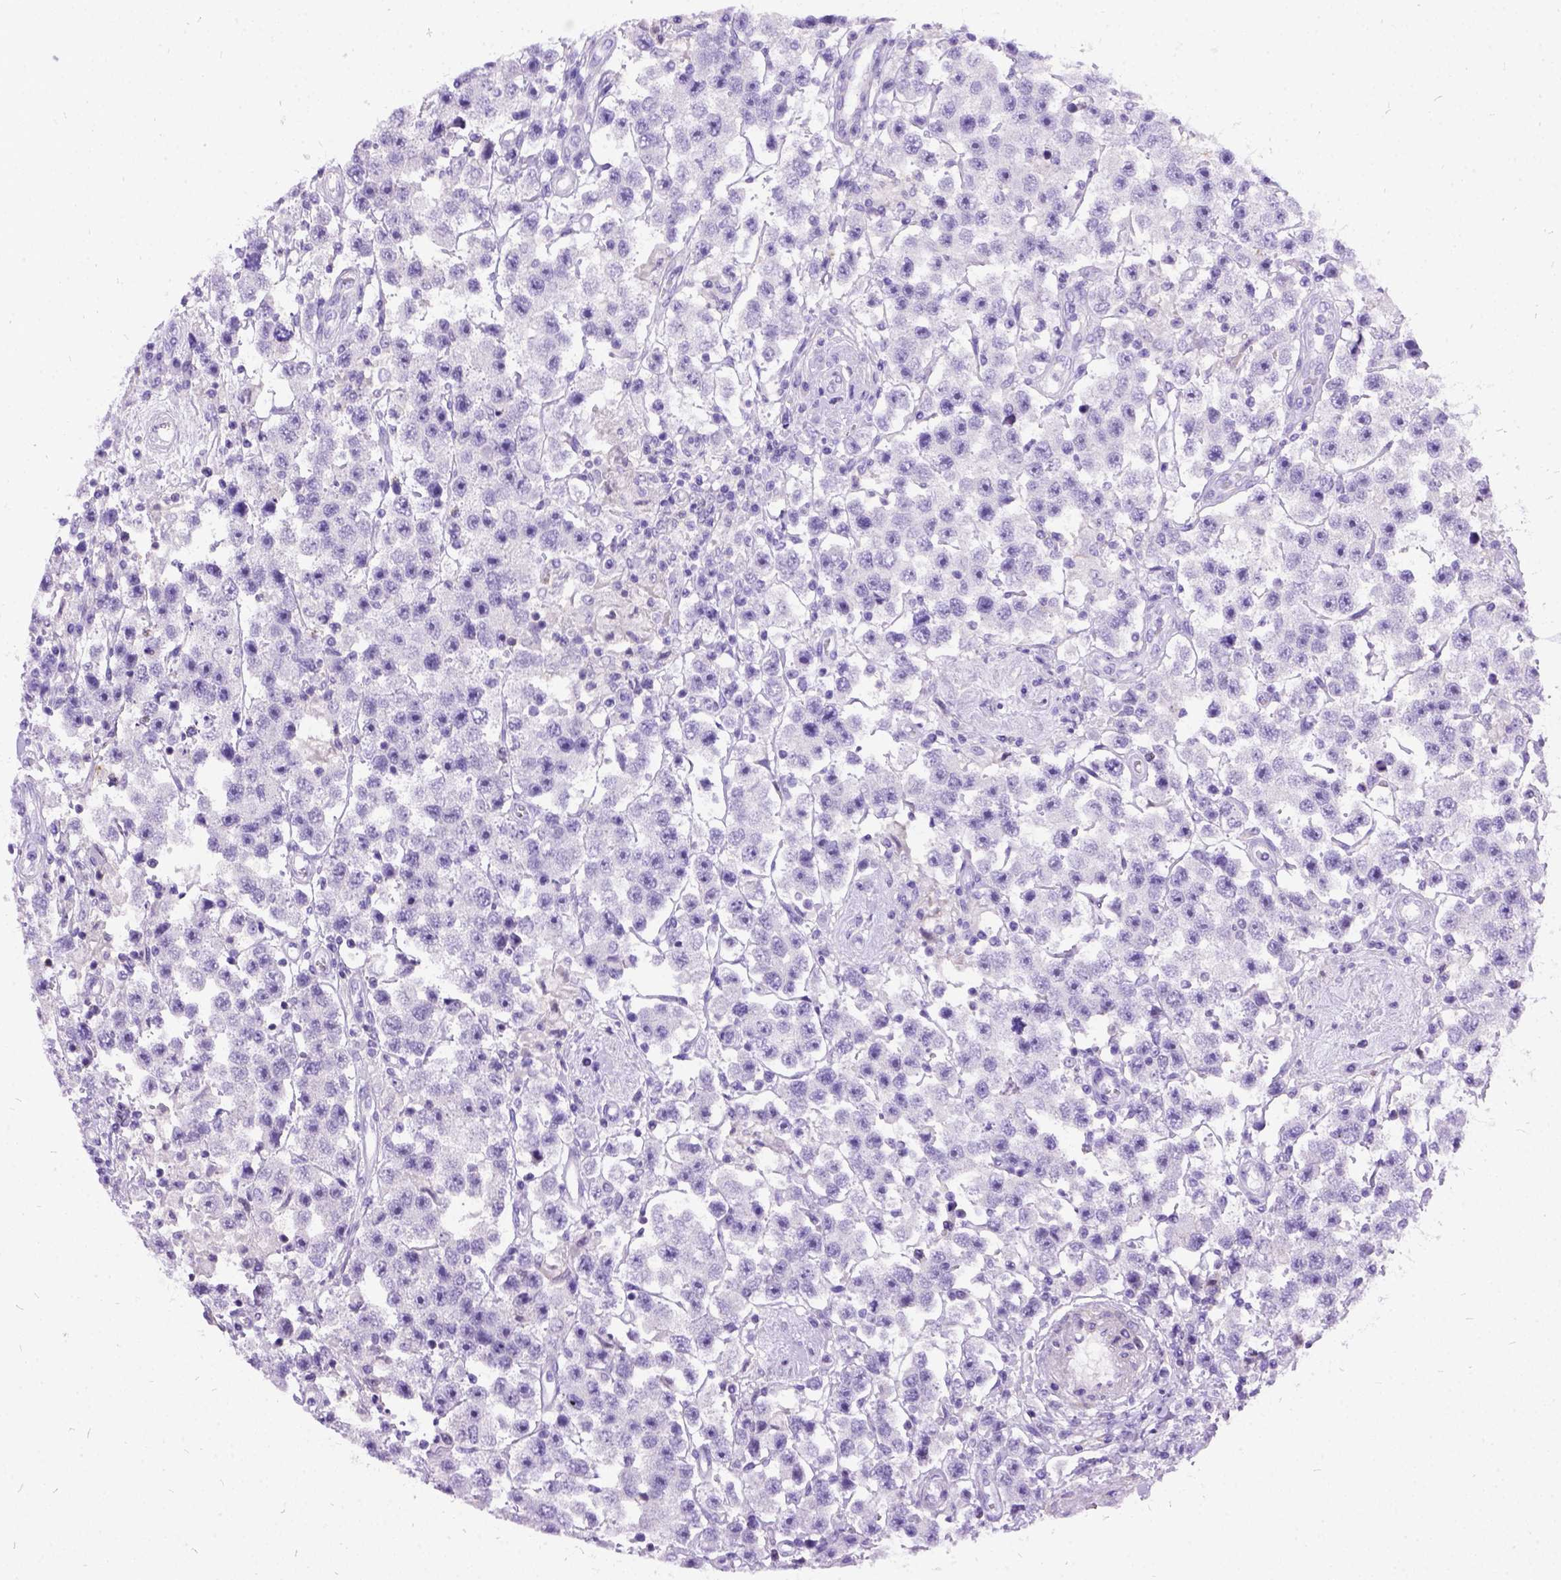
{"staining": {"intensity": "negative", "quantity": "none", "location": "none"}, "tissue": "testis cancer", "cell_type": "Tumor cells", "image_type": "cancer", "snomed": [{"axis": "morphology", "description": "Seminoma, NOS"}, {"axis": "topography", "description": "Testis"}], "caption": "High magnification brightfield microscopy of testis cancer (seminoma) stained with DAB (brown) and counterstained with hematoxylin (blue): tumor cells show no significant positivity.", "gene": "PRG2", "patient": {"sex": "male", "age": 45}}